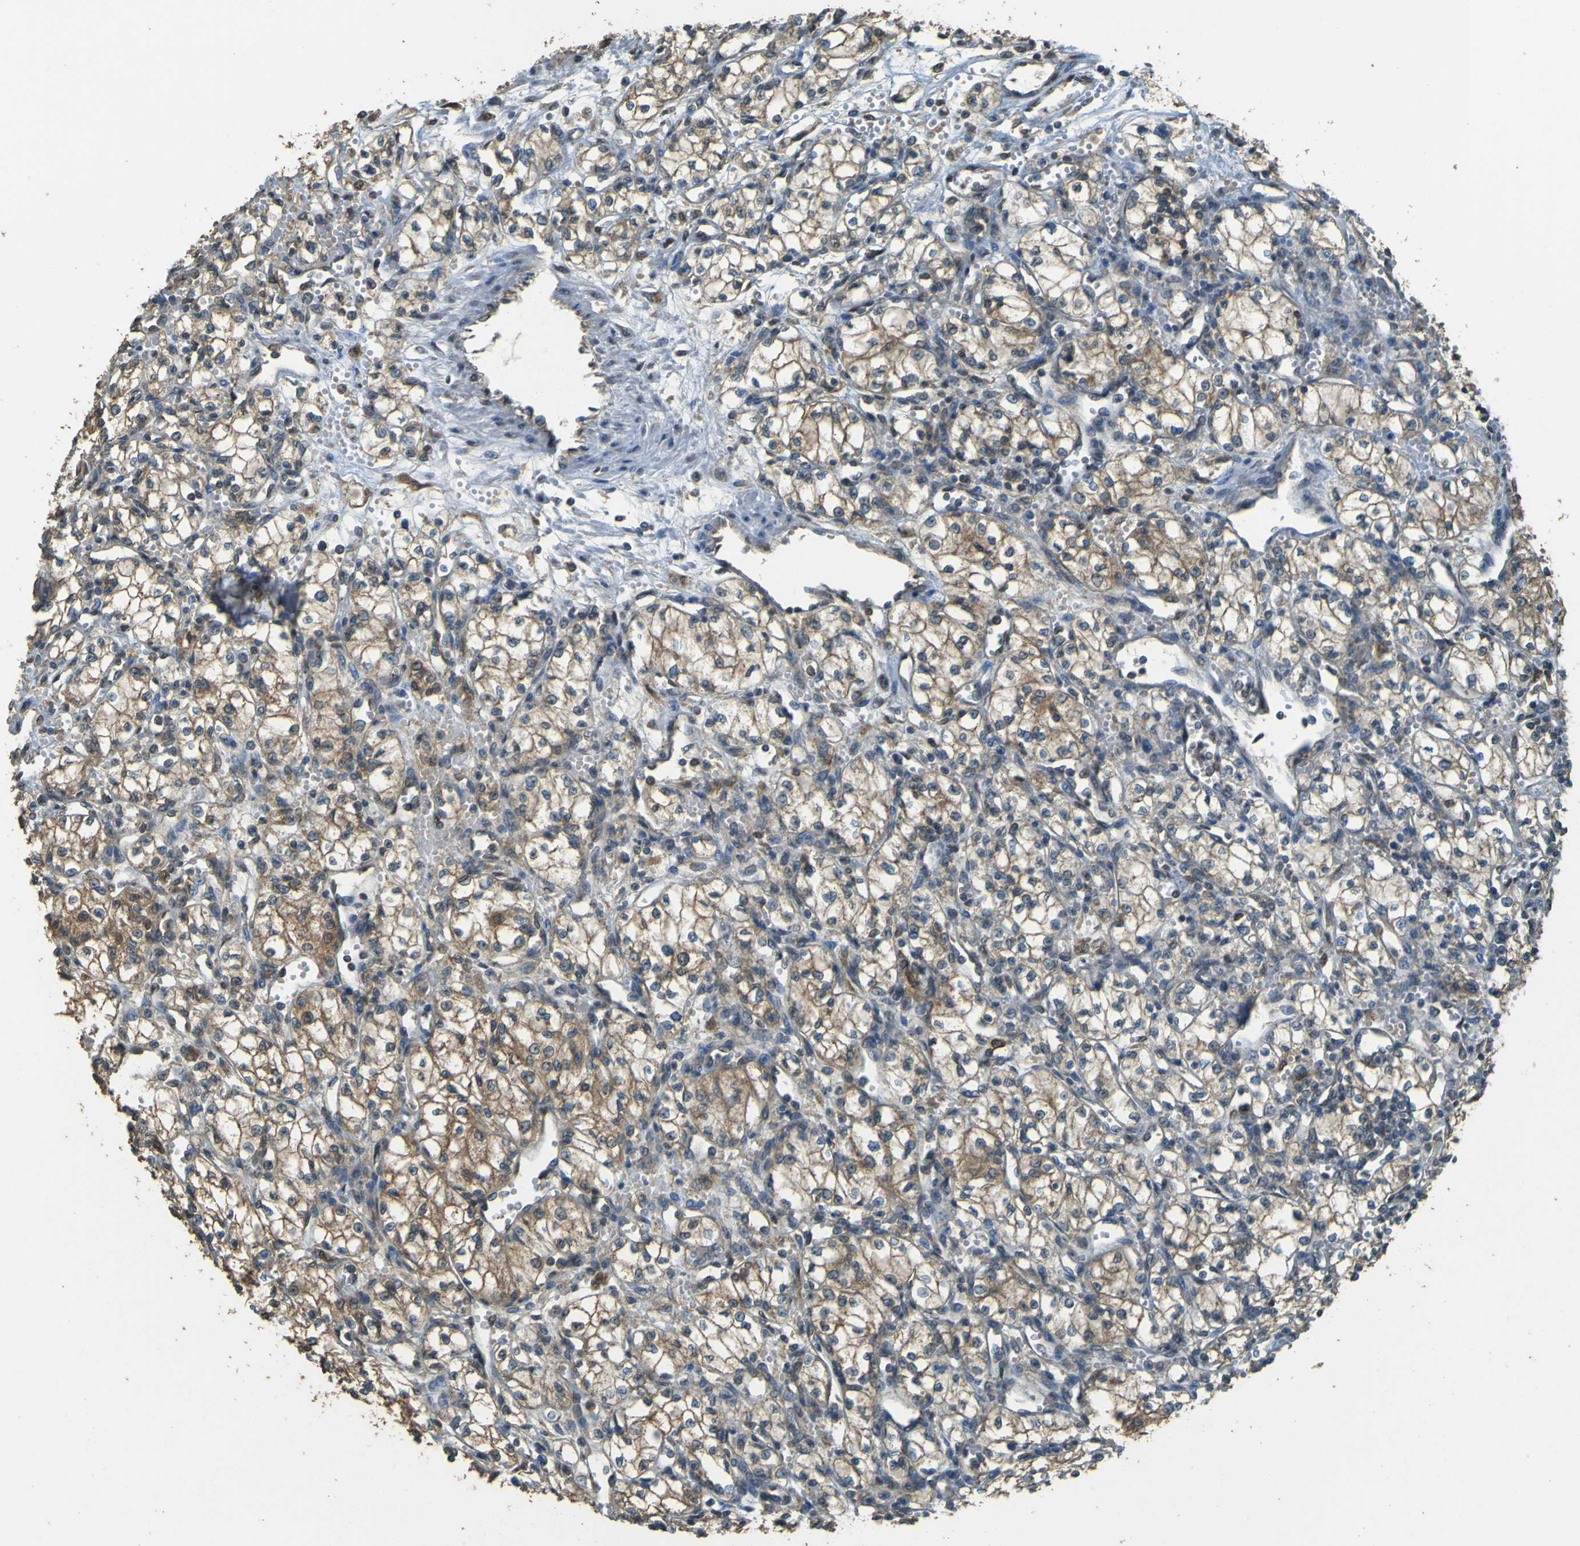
{"staining": {"intensity": "moderate", "quantity": ">75%", "location": "cytoplasmic/membranous"}, "tissue": "renal cancer", "cell_type": "Tumor cells", "image_type": "cancer", "snomed": [{"axis": "morphology", "description": "Normal tissue, NOS"}, {"axis": "morphology", "description": "Adenocarcinoma, NOS"}, {"axis": "topography", "description": "Kidney"}], "caption": "An IHC image of tumor tissue is shown. Protein staining in brown labels moderate cytoplasmic/membranous positivity in renal cancer (adenocarcinoma) within tumor cells.", "gene": "GOLGA1", "patient": {"sex": "male", "age": 59}}